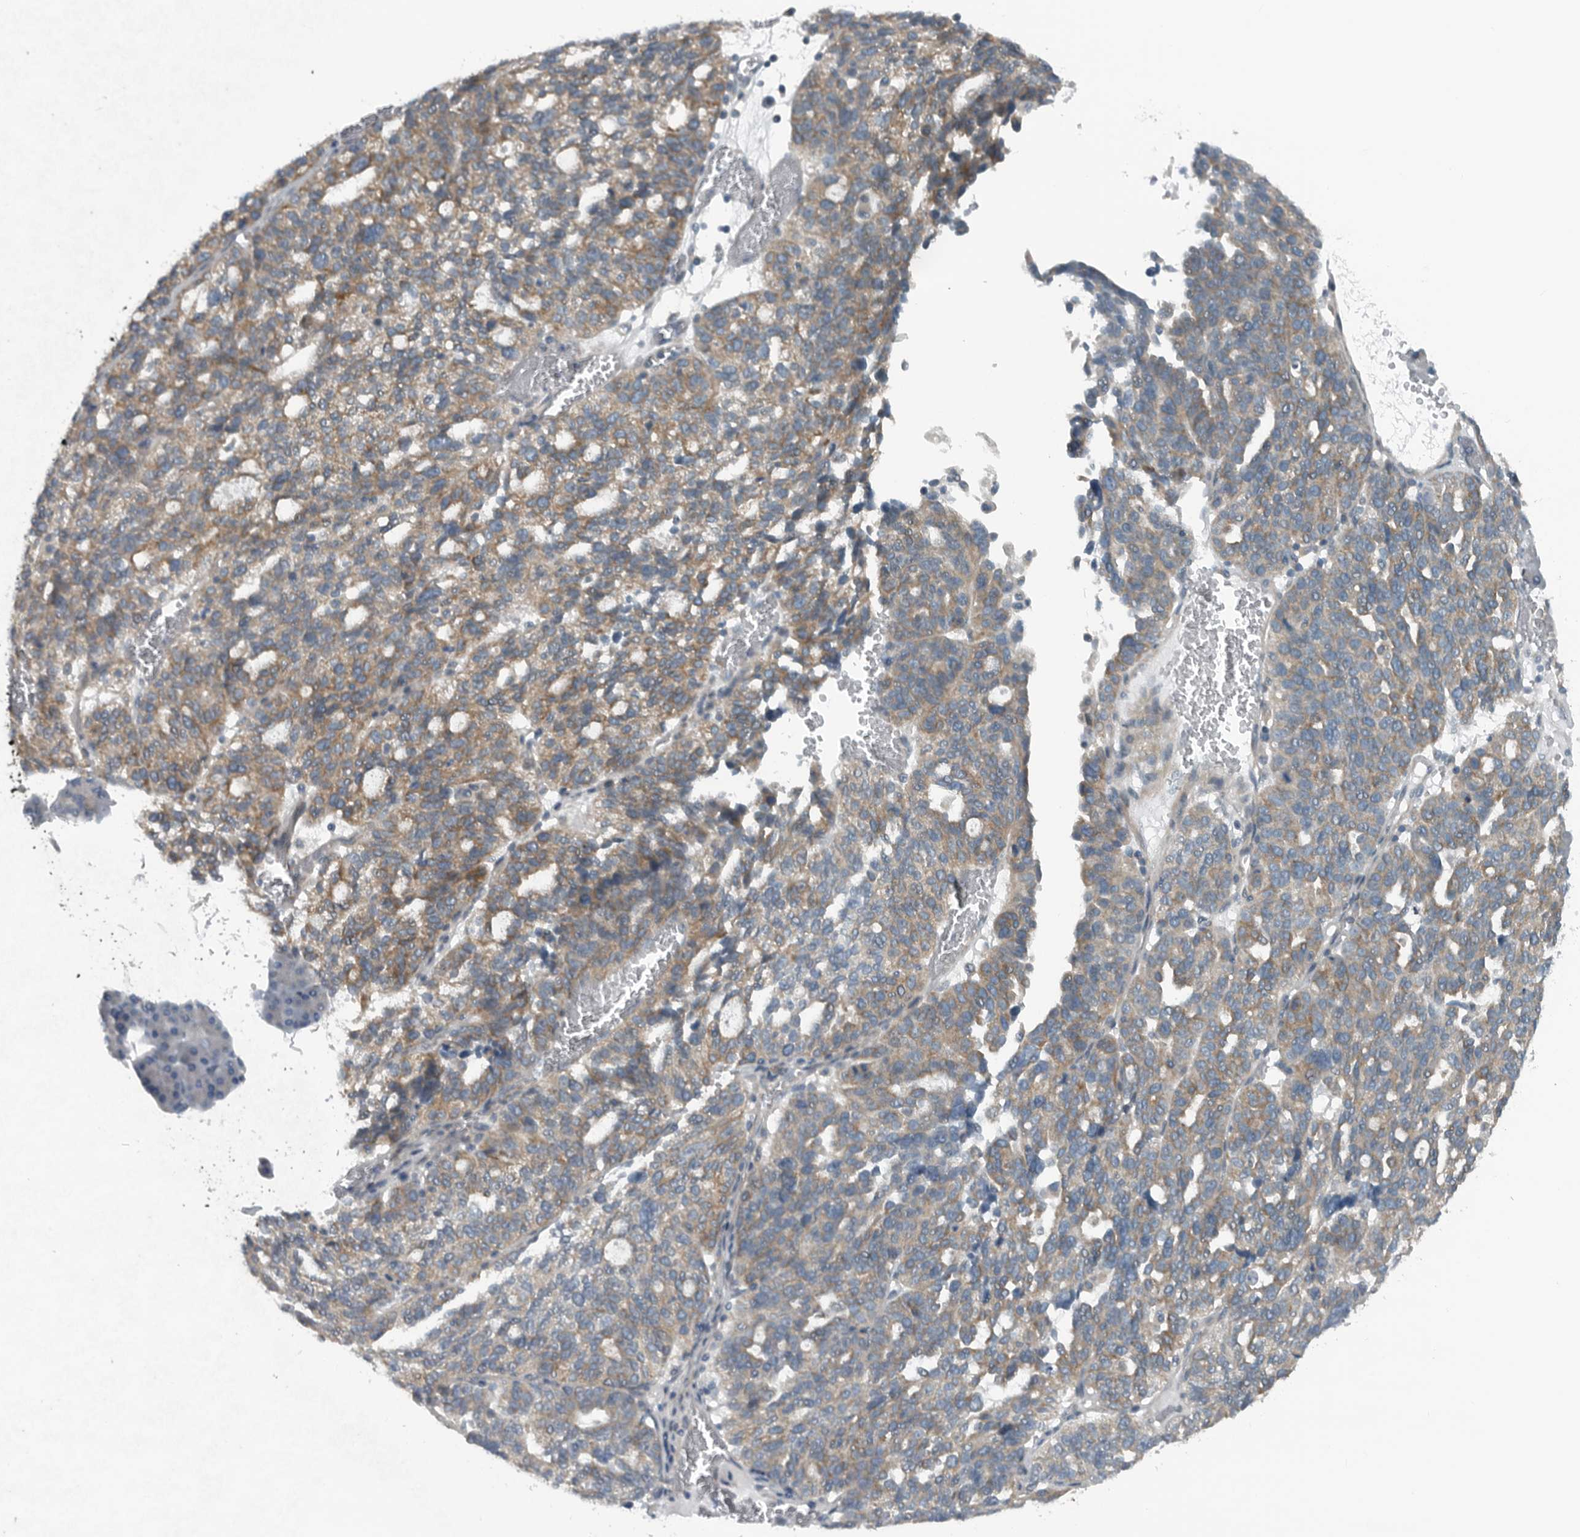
{"staining": {"intensity": "weak", "quantity": ">75%", "location": "cytoplasmic/membranous"}, "tissue": "ovarian cancer", "cell_type": "Tumor cells", "image_type": "cancer", "snomed": [{"axis": "morphology", "description": "Cystadenocarcinoma, serous, NOS"}, {"axis": "topography", "description": "Ovary"}], "caption": "High-power microscopy captured an immunohistochemistry photomicrograph of serous cystadenocarcinoma (ovarian), revealing weak cytoplasmic/membranous positivity in approximately >75% of tumor cells.", "gene": "AMFR", "patient": {"sex": "female", "age": 59}}